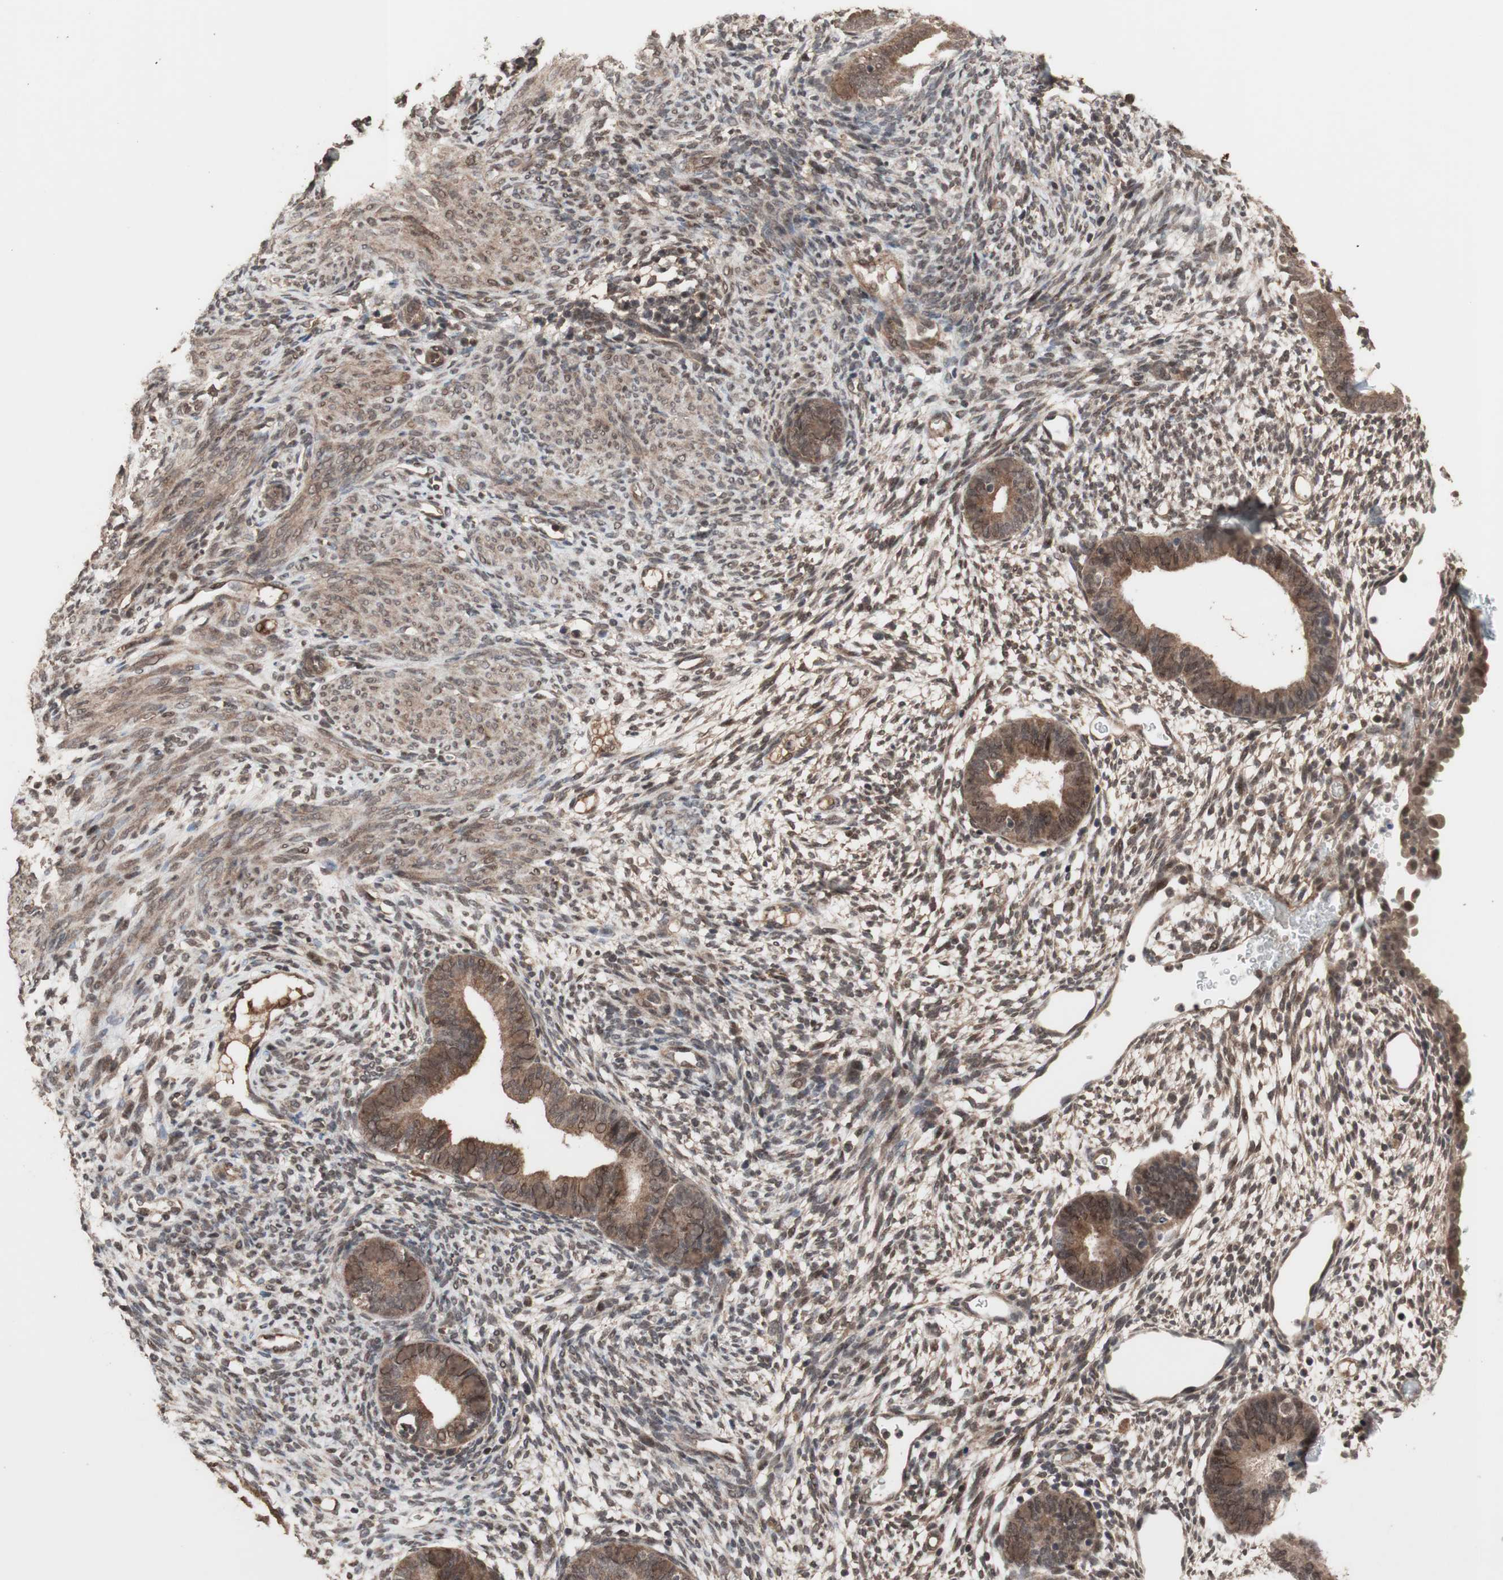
{"staining": {"intensity": "weak", "quantity": ">75%", "location": "cytoplasmic/membranous,nuclear"}, "tissue": "endometrium", "cell_type": "Cells in endometrial stroma", "image_type": "normal", "snomed": [{"axis": "morphology", "description": "Normal tissue, NOS"}, {"axis": "morphology", "description": "Atrophy, NOS"}, {"axis": "topography", "description": "Uterus"}, {"axis": "topography", "description": "Endometrium"}], "caption": "High-power microscopy captured an IHC photomicrograph of unremarkable endometrium, revealing weak cytoplasmic/membranous,nuclear staining in approximately >75% of cells in endometrial stroma.", "gene": "KANSL1", "patient": {"sex": "female", "age": 68}}